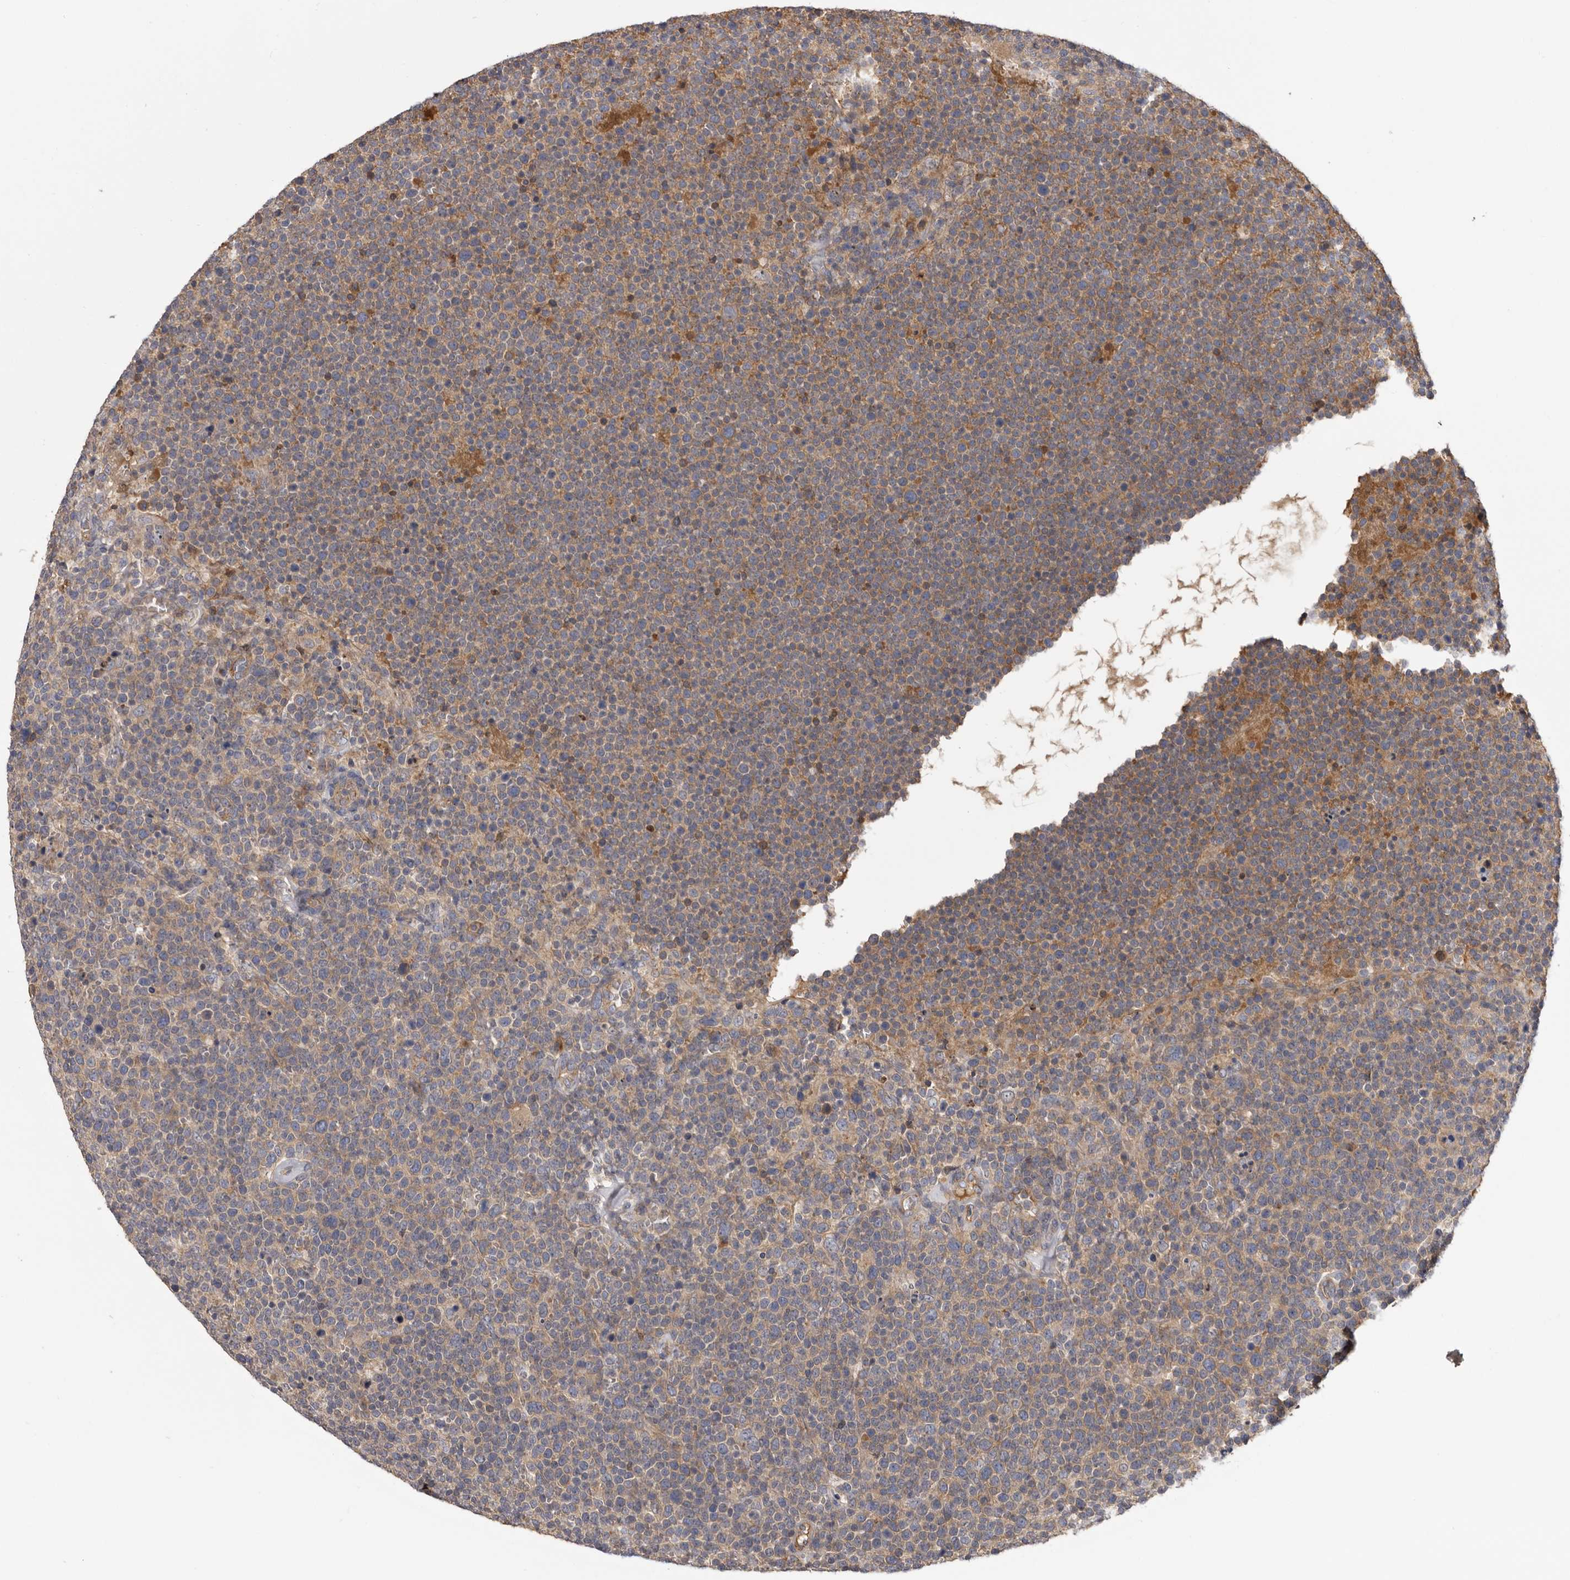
{"staining": {"intensity": "negative", "quantity": "none", "location": "none"}, "tissue": "lymphoma", "cell_type": "Tumor cells", "image_type": "cancer", "snomed": [{"axis": "morphology", "description": "Malignant lymphoma, non-Hodgkin's type, High grade"}, {"axis": "topography", "description": "Lymph node"}], "caption": "IHC of high-grade malignant lymphoma, non-Hodgkin's type demonstrates no positivity in tumor cells.", "gene": "INKA2", "patient": {"sex": "male", "age": 61}}